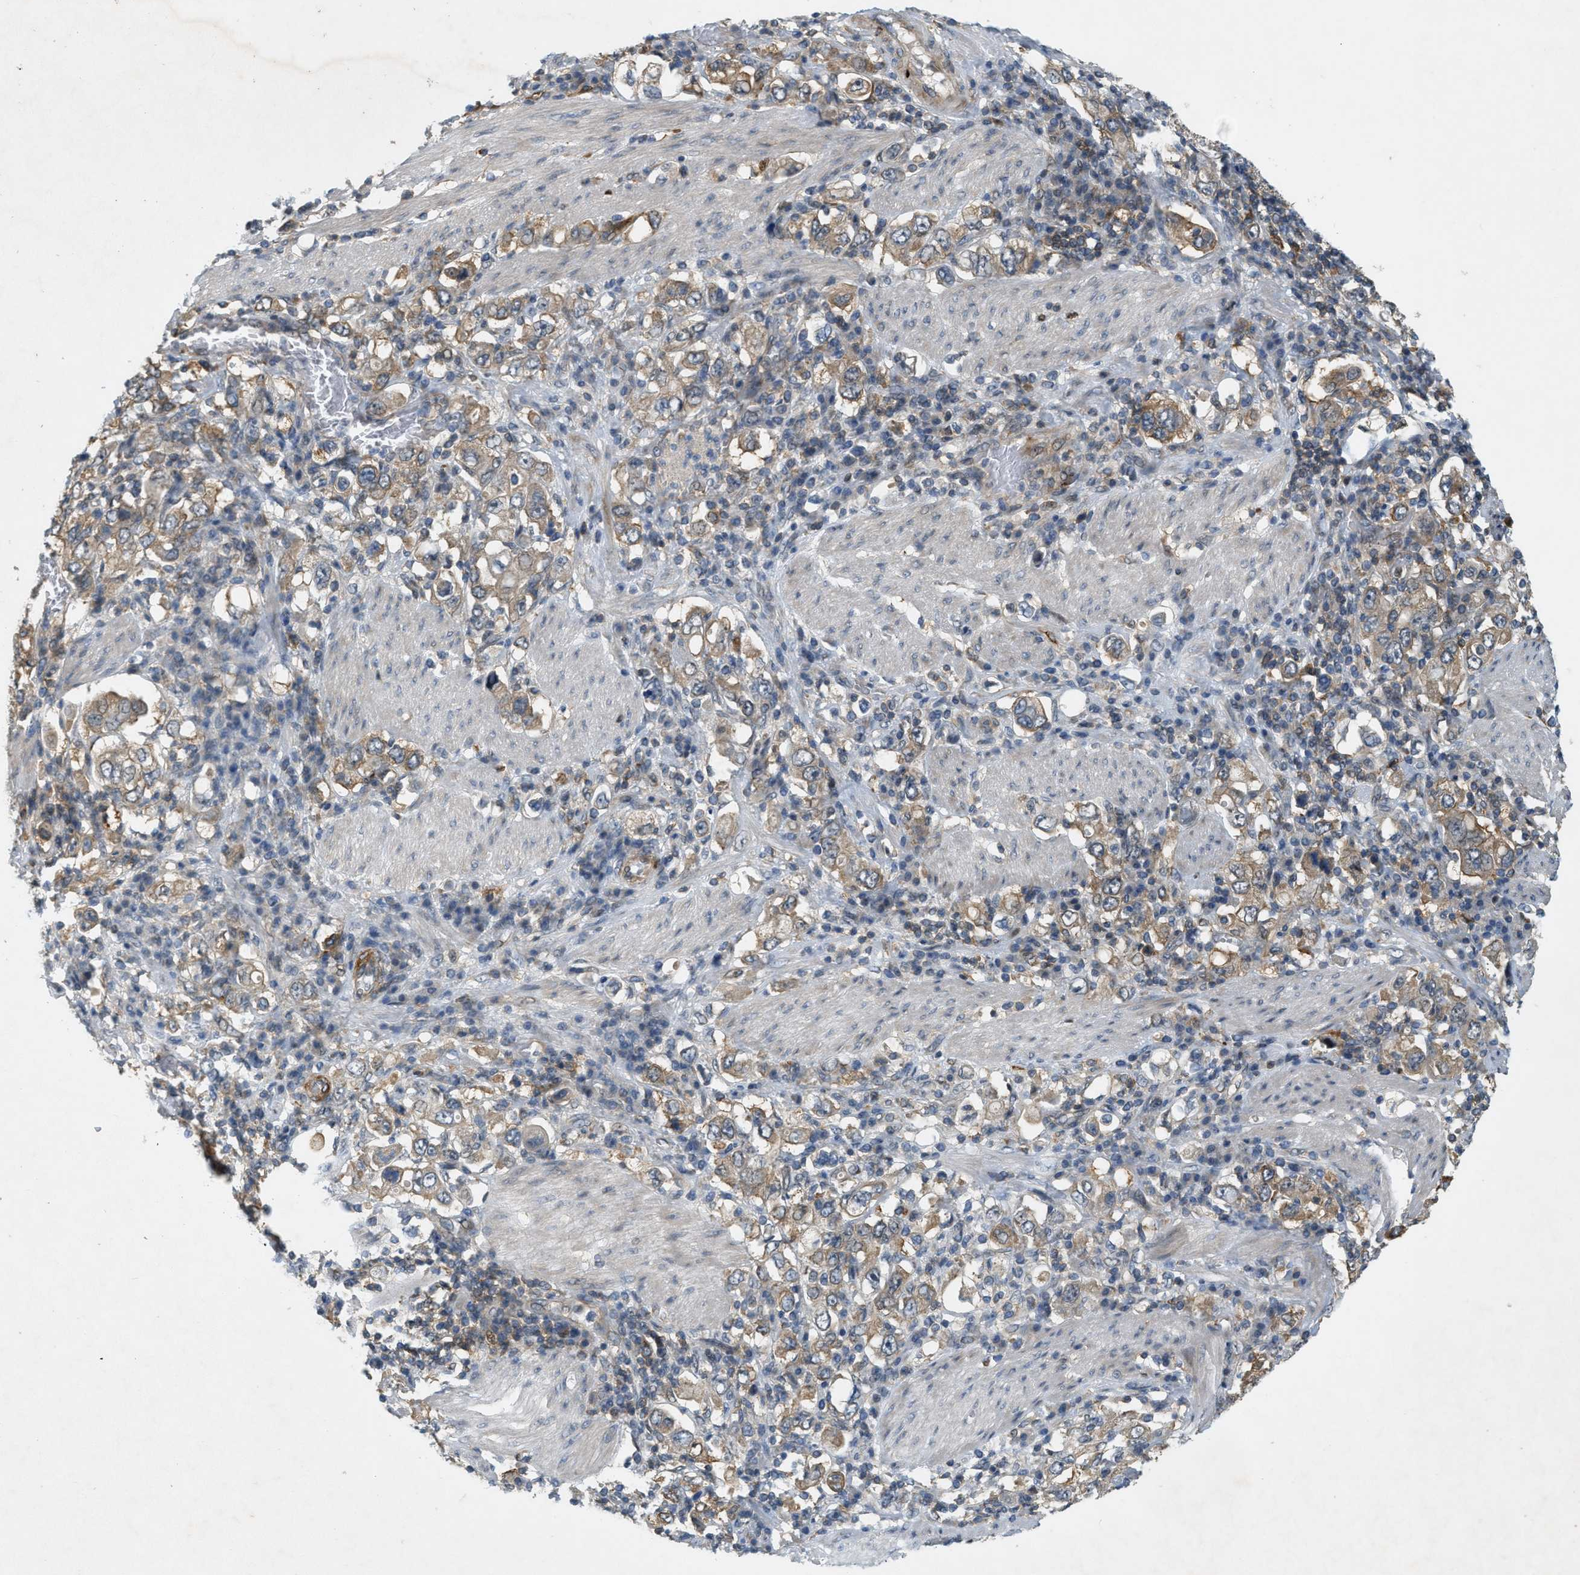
{"staining": {"intensity": "moderate", "quantity": ">75%", "location": "cytoplasmic/membranous"}, "tissue": "stomach cancer", "cell_type": "Tumor cells", "image_type": "cancer", "snomed": [{"axis": "morphology", "description": "Adenocarcinoma, NOS"}, {"axis": "topography", "description": "Stomach, upper"}], "caption": "Moderate cytoplasmic/membranous protein staining is seen in about >75% of tumor cells in stomach cancer.", "gene": "PDCL3", "patient": {"sex": "male", "age": 62}}